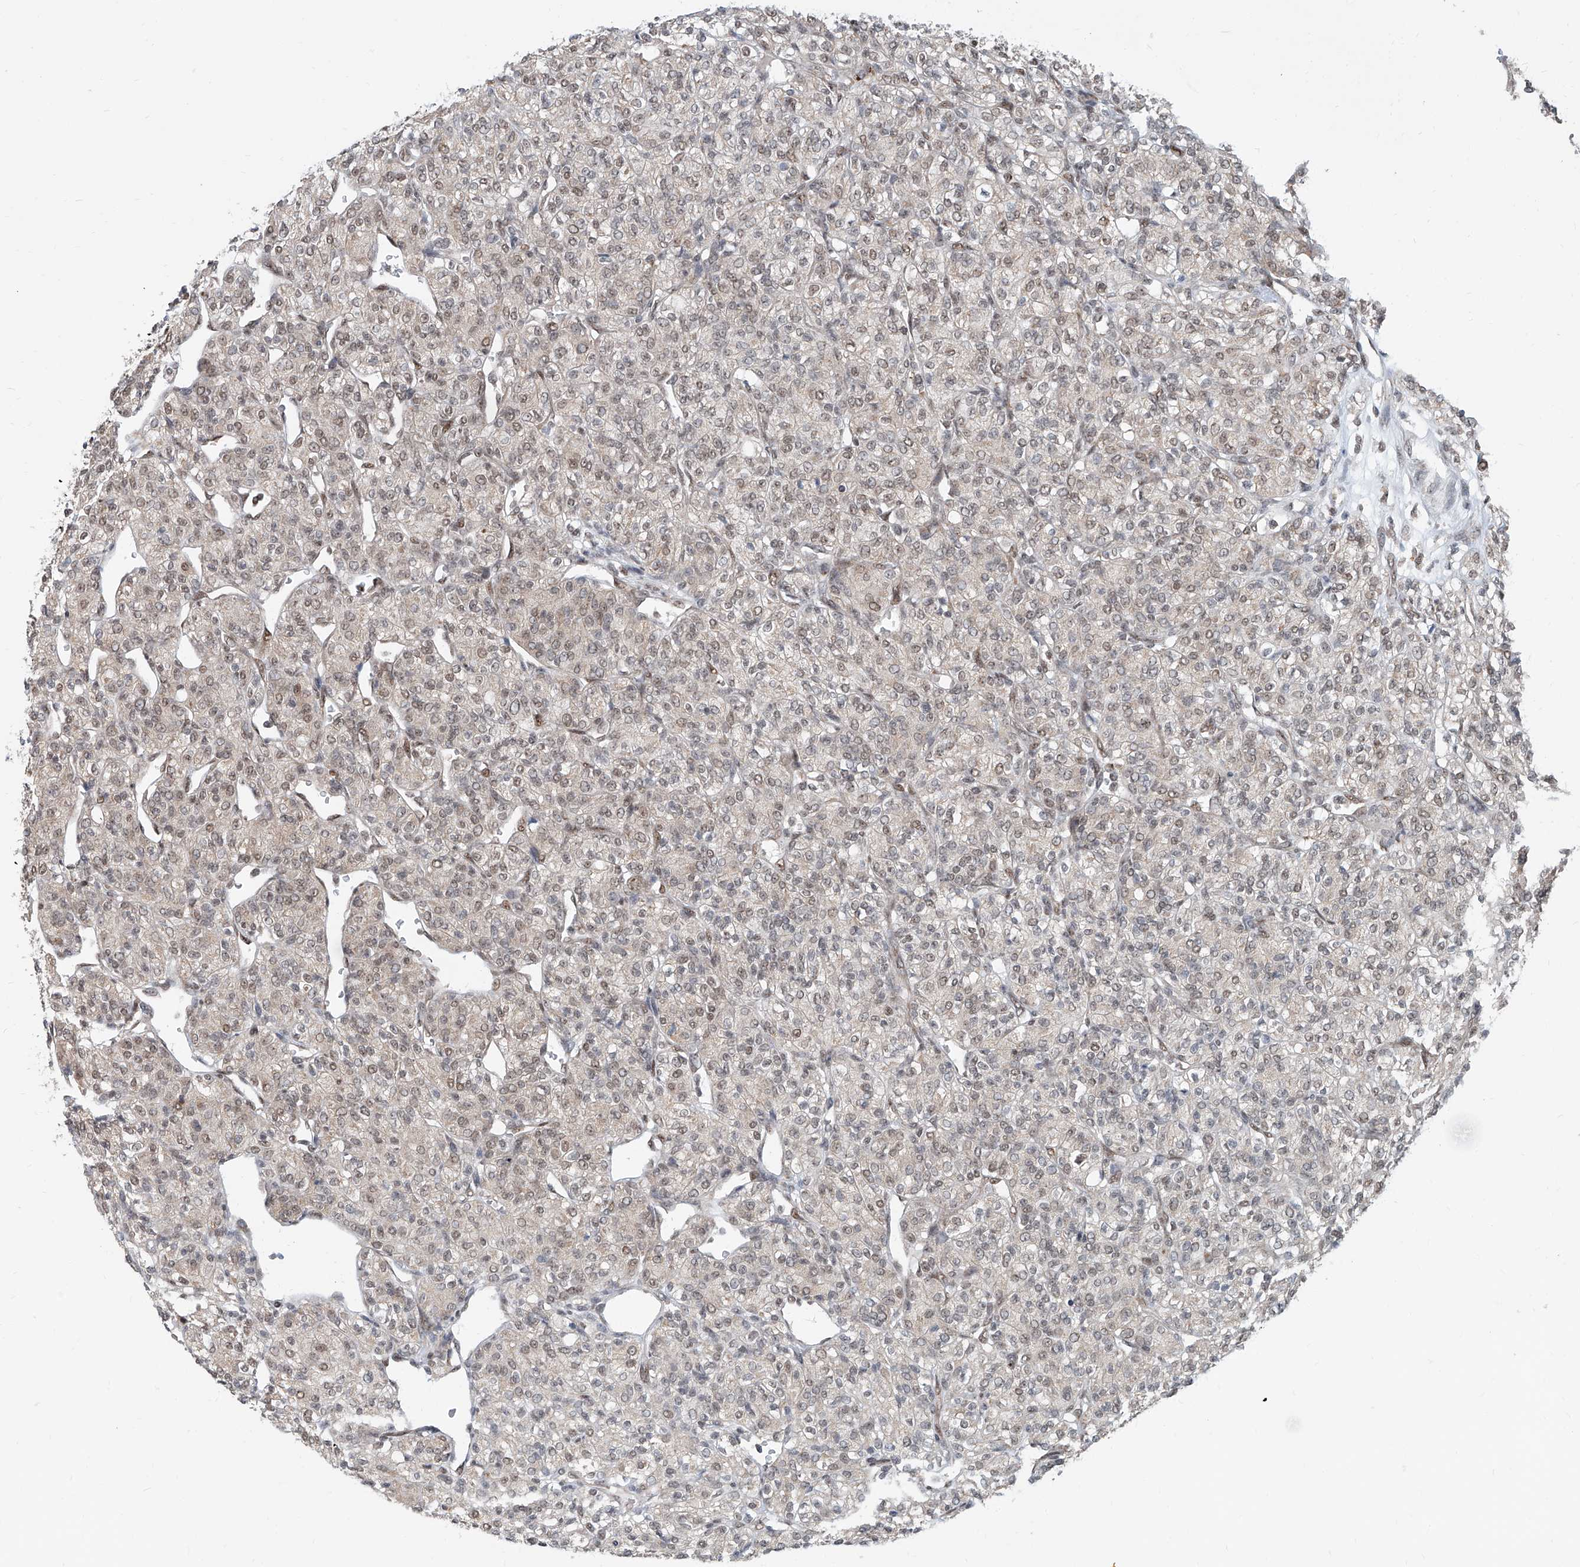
{"staining": {"intensity": "weak", "quantity": ">75%", "location": "cytoplasmic/membranous,nuclear"}, "tissue": "renal cancer", "cell_type": "Tumor cells", "image_type": "cancer", "snomed": [{"axis": "morphology", "description": "Adenocarcinoma, NOS"}, {"axis": "topography", "description": "Kidney"}], "caption": "Tumor cells show low levels of weak cytoplasmic/membranous and nuclear expression in about >75% of cells in human renal cancer (adenocarcinoma).", "gene": "SDE2", "patient": {"sex": "male", "age": 77}}